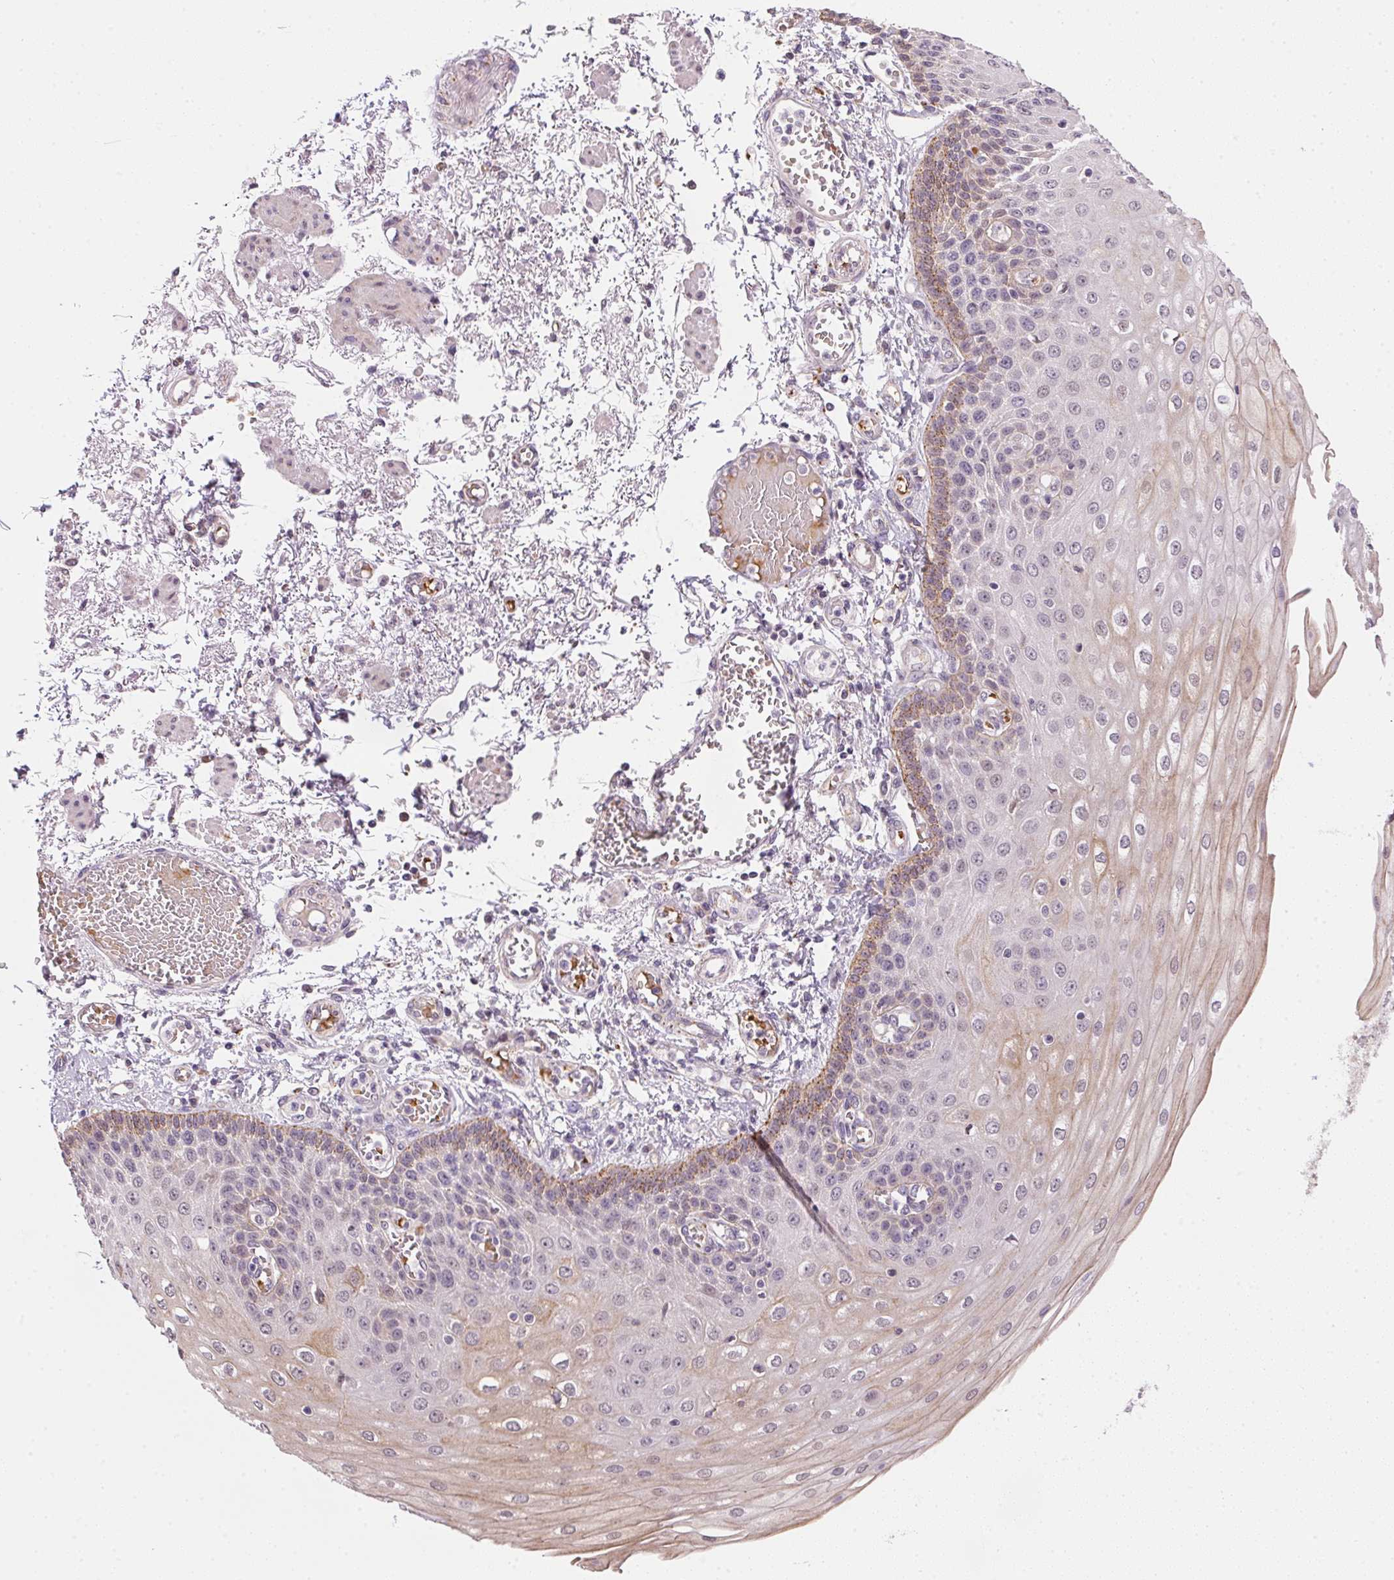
{"staining": {"intensity": "weak", "quantity": "25%-75%", "location": "cytoplasmic/membranous"}, "tissue": "esophagus", "cell_type": "Squamous epithelial cells", "image_type": "normal", "snomed": [{"axis": "morphology", "description": "Normal tissue, NOS"}, {"axis": "morphology", "description": "Adenocarcinoma, NOS"}, {"axis": "topography", "description": "Esophagus"}], "caption": "Protein expression analysis of unremarkable human esophagus reveals weak cytoplasmic/membranous staining in approximately 25%-75% of squamous epithelial cells. (IHC, brightfield microscopy, high magnification).", "gene": "METTL13", "patient": {"sex": "male", "age": 81}}